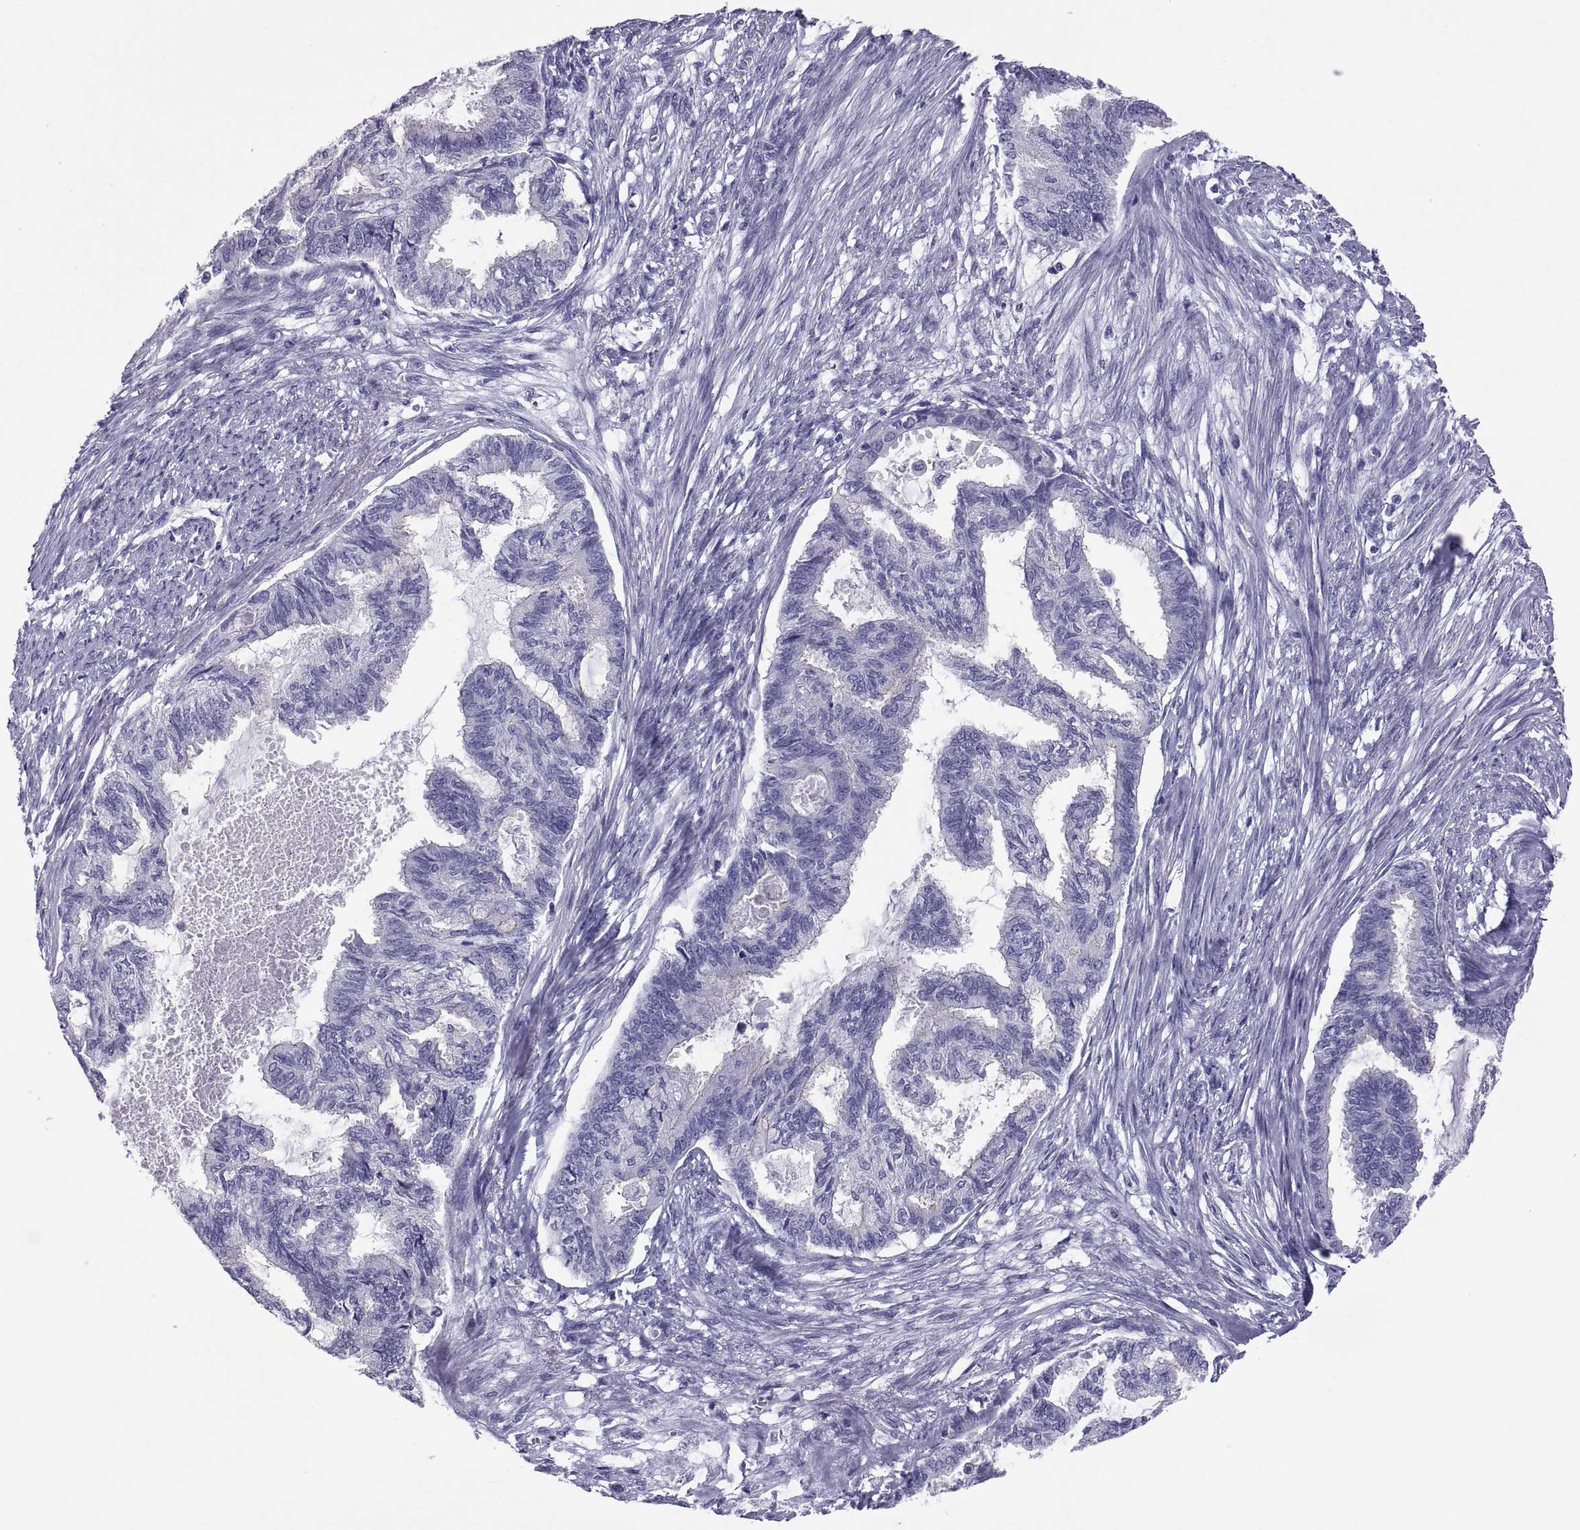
{"staining": {"intensity": "negative", "quantity": "none", "location": "none"}, "tissue": "endometrial cancer", "cell_type": "Tumor cells", "image_type": "cancer", "snomed": [{"axis": "morphology", "description": "Adenocarcinoma, NOS"}, {"axis": "topography", "description": "Endometrium"}], "caption": "Image shows no significant protein expression in tumor cells of adenocarcinoma (endometrial).", "gene": "RNASE12", "patient": {"sex": "female", "age": 86}}